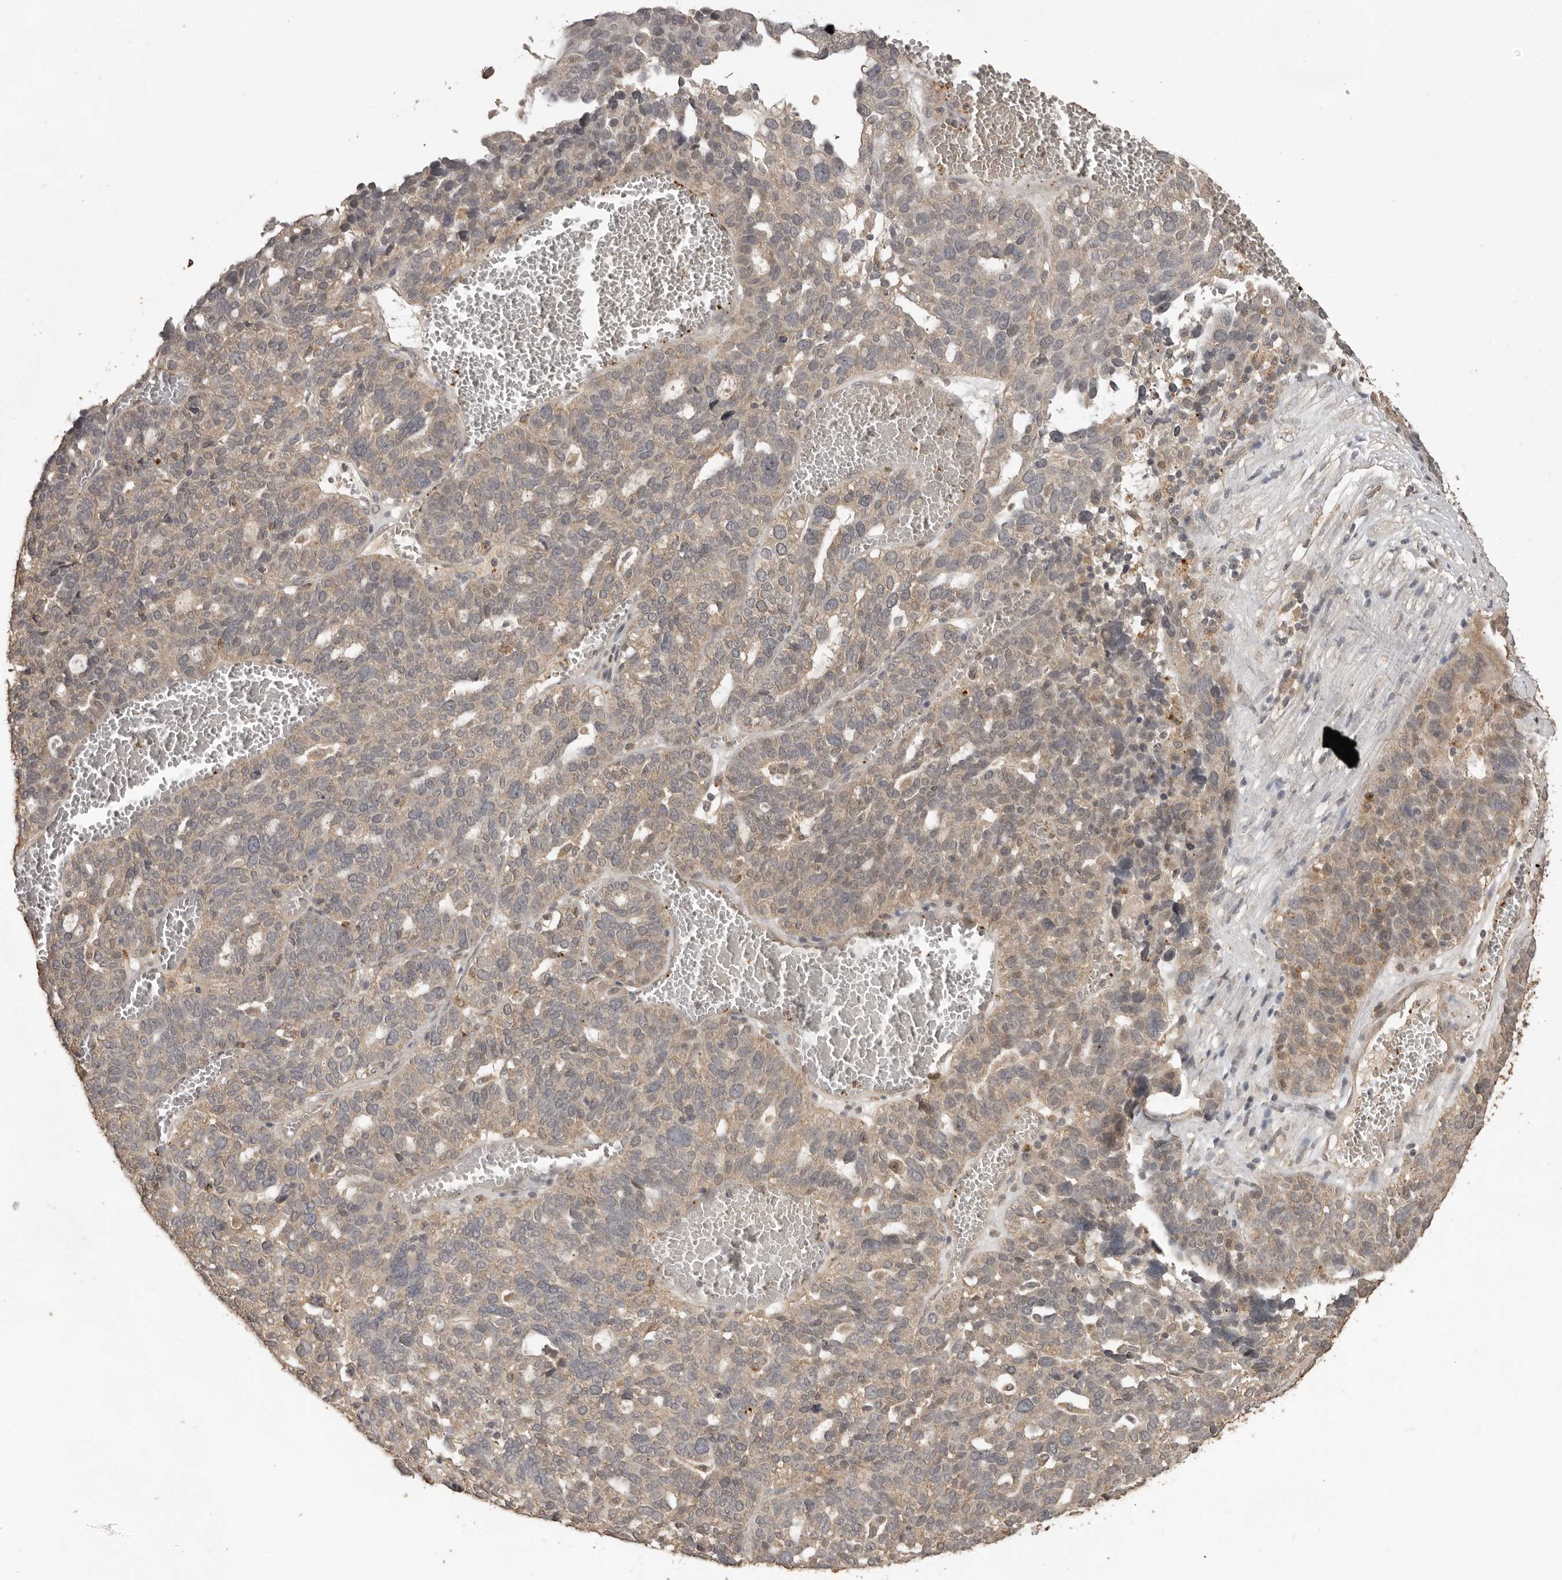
{"staining": {"intensity": "weak", "quantity": "<25%", "location": "cytoplasmic/membranous"}, "tissue": "ovarian cancer", "cell_type": "Tumor cells", "image_type": "cancer", "snomed": [{"axis": "morphology", "description": "Cystadenocarcinoma, serous, NOS"}, {"axis": "topography", "description": "Ovary"}], "caption": "This is a histopathology image of IHC staining of ovarian serous cystadenocarcinoma, which shows no staining in tumor cells.", "gene": "CTF1", "patient": {"sex": "female", "age": 59}}